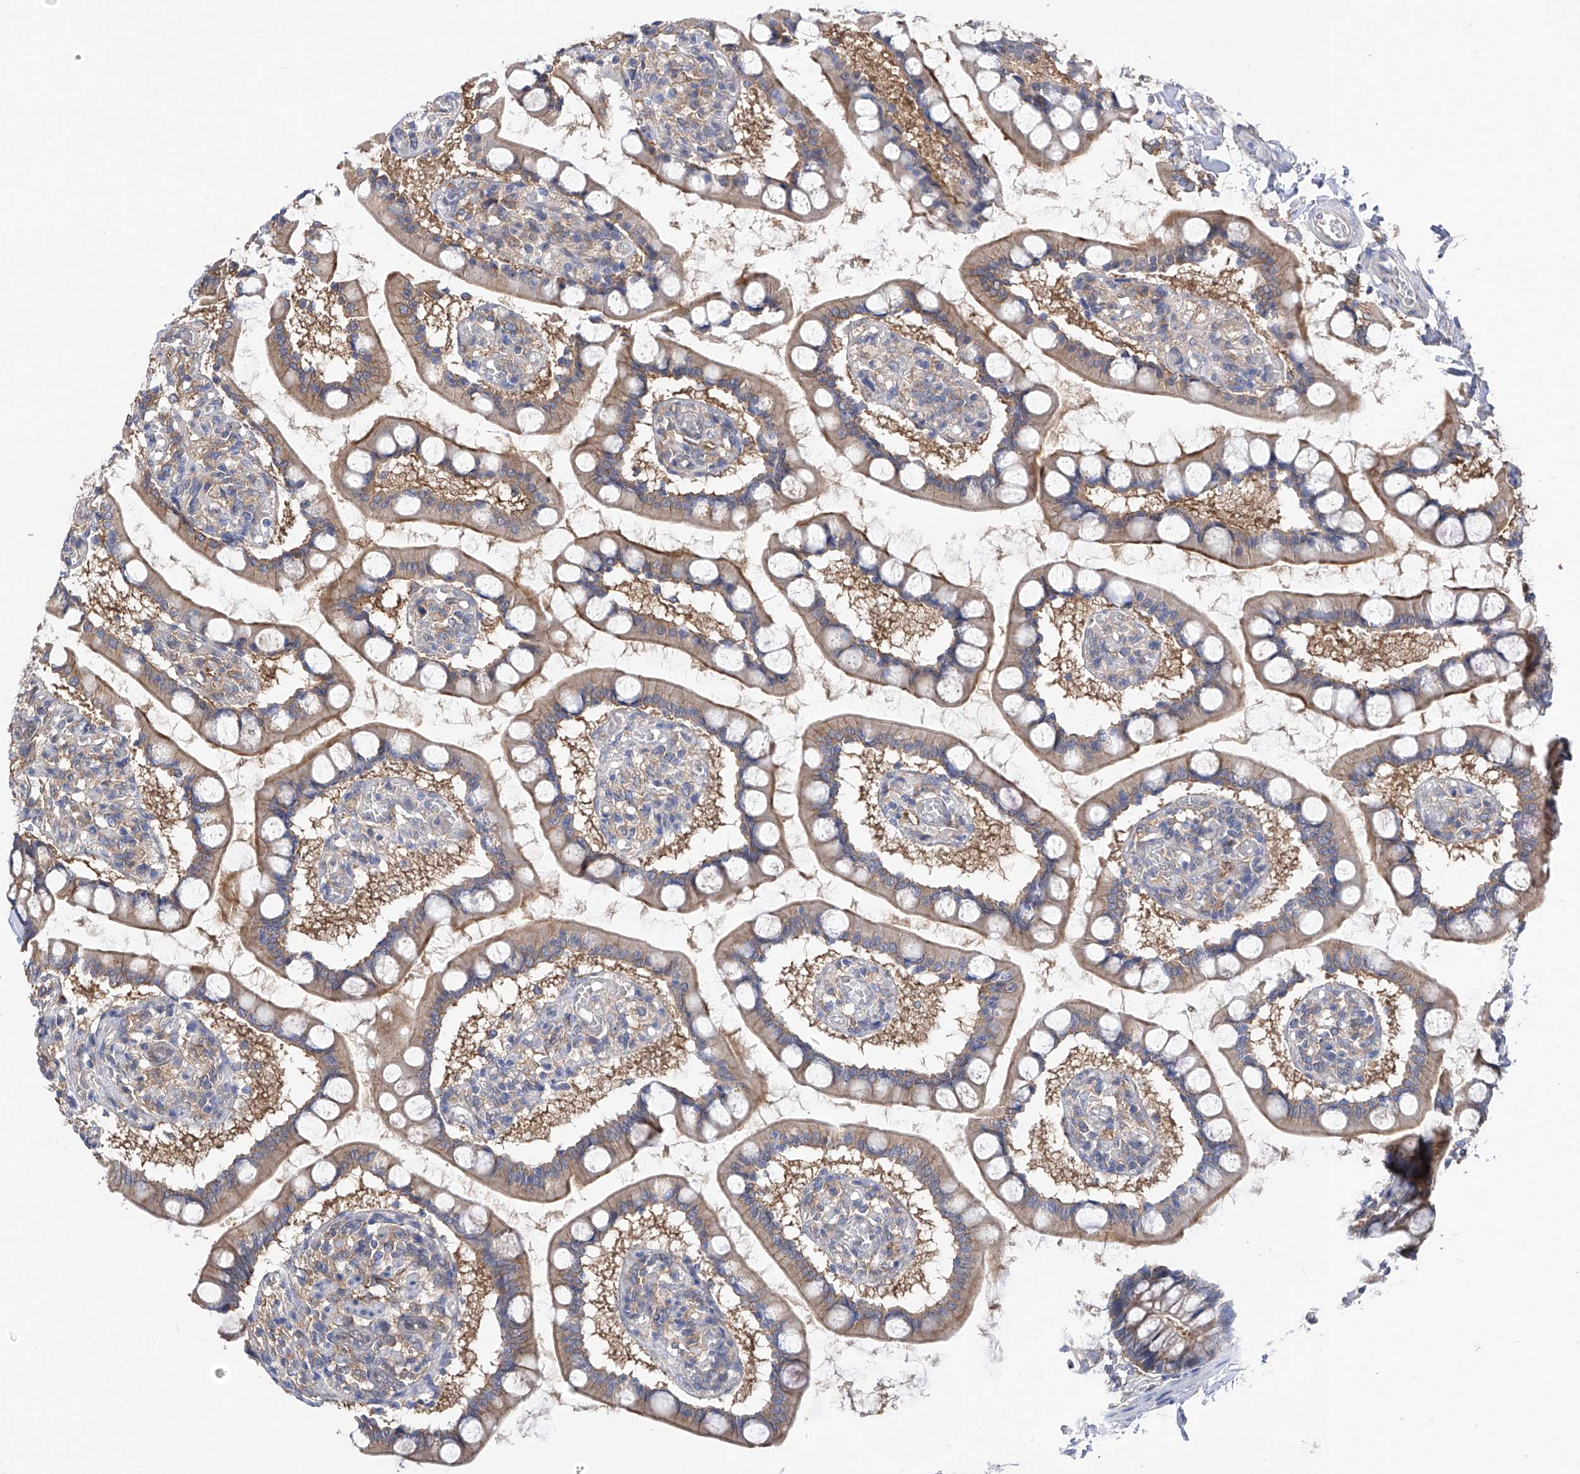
{"staining": {"intensity": "moderate", "quantity": ">75%", "location": "cytoplasmic/membranous"}, "tissue": "small intestine", "cell_type": "Glandular cells", "image_type": "normal", "snomed": [{"axis": "morphology", "description": "Normal tissue, NOS"}, {"axis": "topography", "description": "Small intestine"}], "caption": "High-power microscopy captured an immunohistochemistry (IHC) photomicrograph of benign small intestine, revealing moderate cytoplasmic/membranous expression in about >75% of glandular cells. (Stains: DAB in brown, nuclei in blue, Microscopy: brightfield microscopy at high magnification).", "gene": "CHPF", "patient": {"sex": "male", "age": 52}}